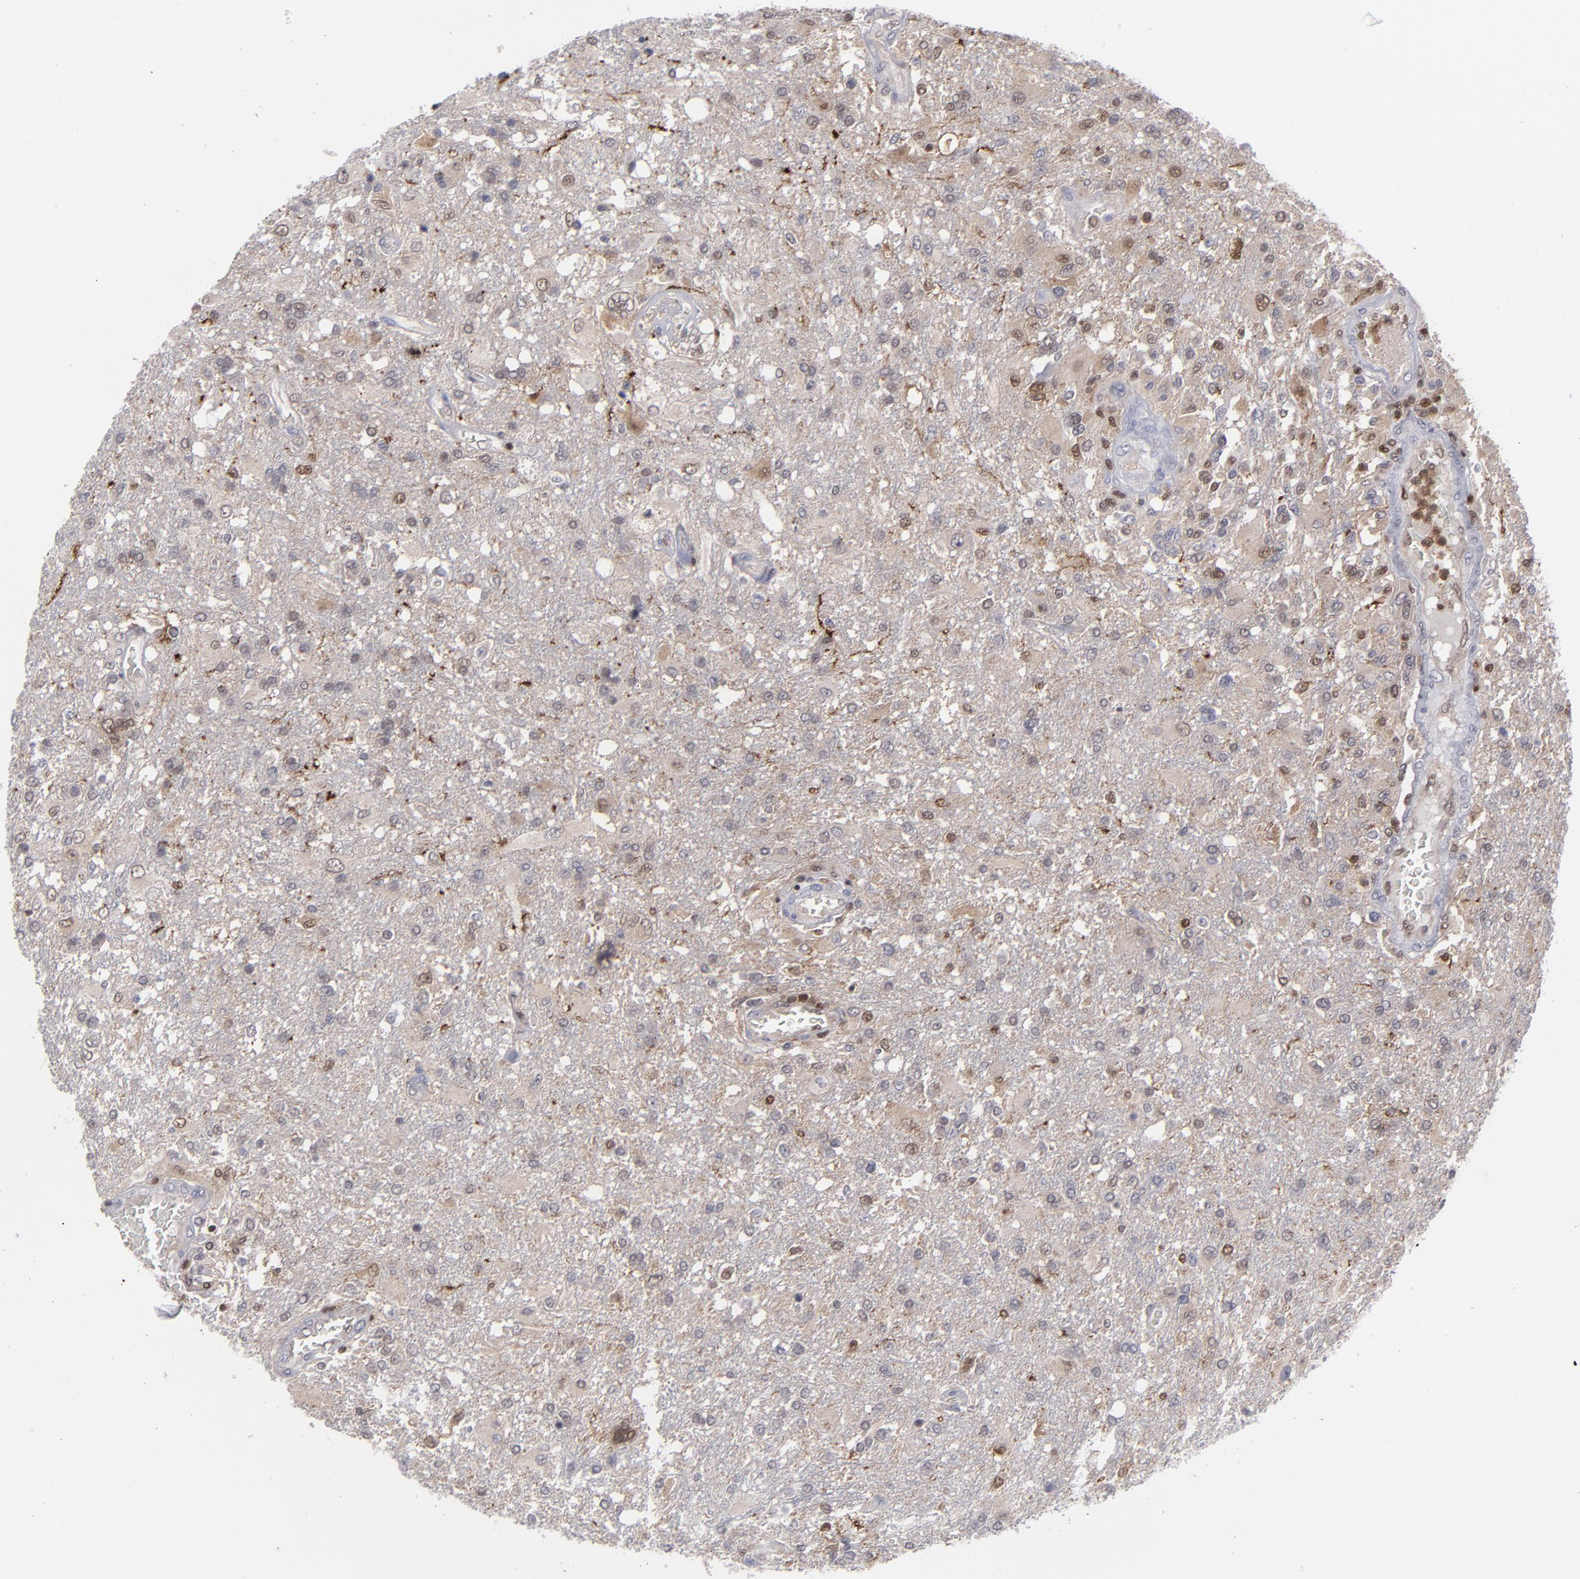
{"staining": {"intensity": "weak", "quantity": "<25%", "location": "cytoplasmic/membranous,nuclear"}, "tissue": "glioma", "cell_type": "Tumor cells", "image_type": "cancer", "snomed": [{"axis": "morphology", "description": "Glioma, malignant, High grade"}, {"axis": "topography", "description": "Cerebral cortex"}], "caption": "DAB immunohistochemical staining of glioma demonstrates no significant positivity in tumor cells.", "gene": "GSR", "patient": {"sex": "male", "age": 79}}